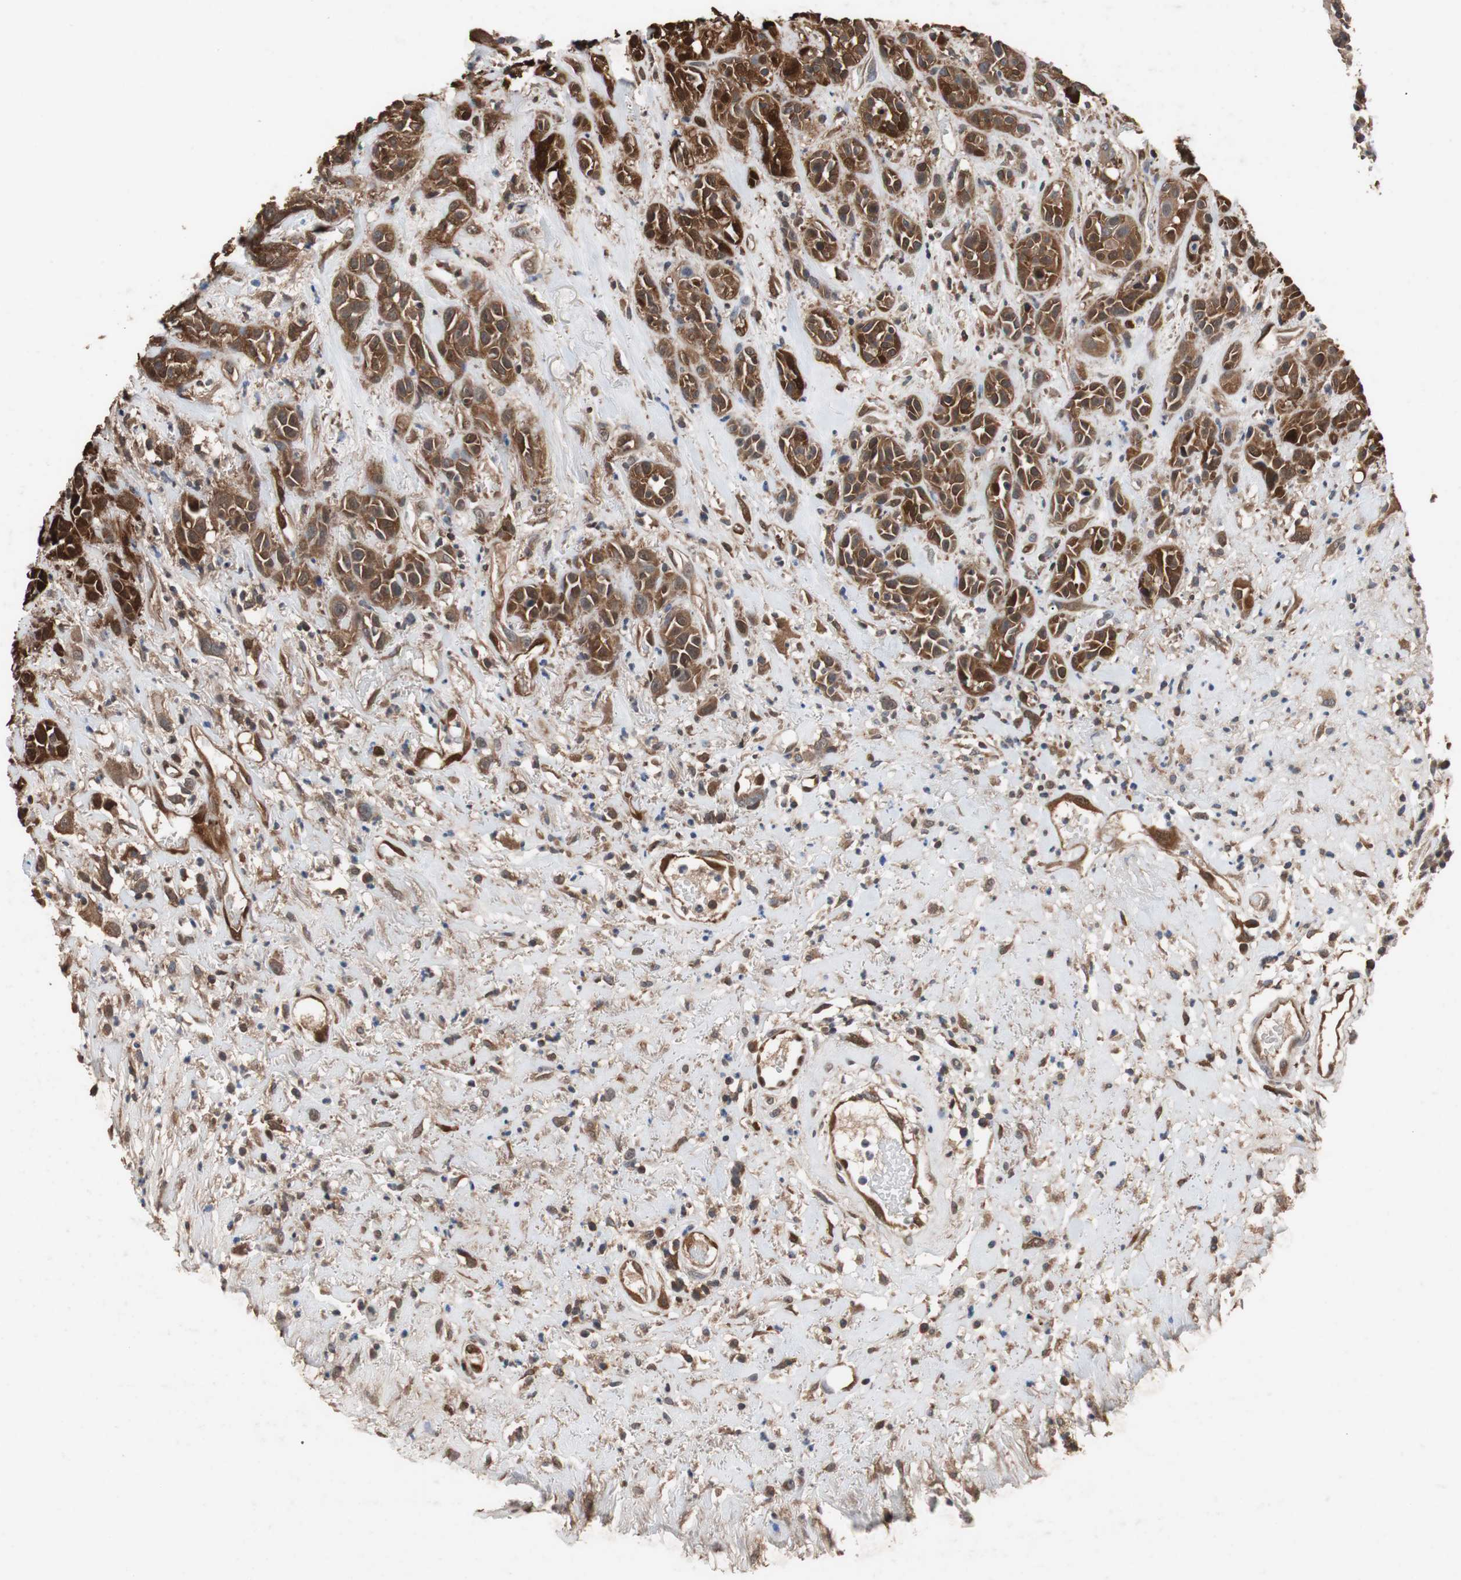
{"staining": {"intensity": "strong", "quantity": ">75%", "location": "cytoplasmic/membranous,nuclear"}, "tissue": "head and neck cancer", "cell_type": "Tumor cells", "image_type": "cancer", "snomed": [{"axis": "morphology", "description": "Squamous cell carcinoma, NOS"}, {"axis": "topography", "description": "Head-Neck"}], "caption": "Immunohistochemical staining of squamous cell carcinoma (head and neck) shows high levels of strong cytoplasmic/membranous and nuclear protein expression in approximately >75% of tumor cells.", "gene": "NDRG1", "patient": {"sex": "male", "age": 62}}